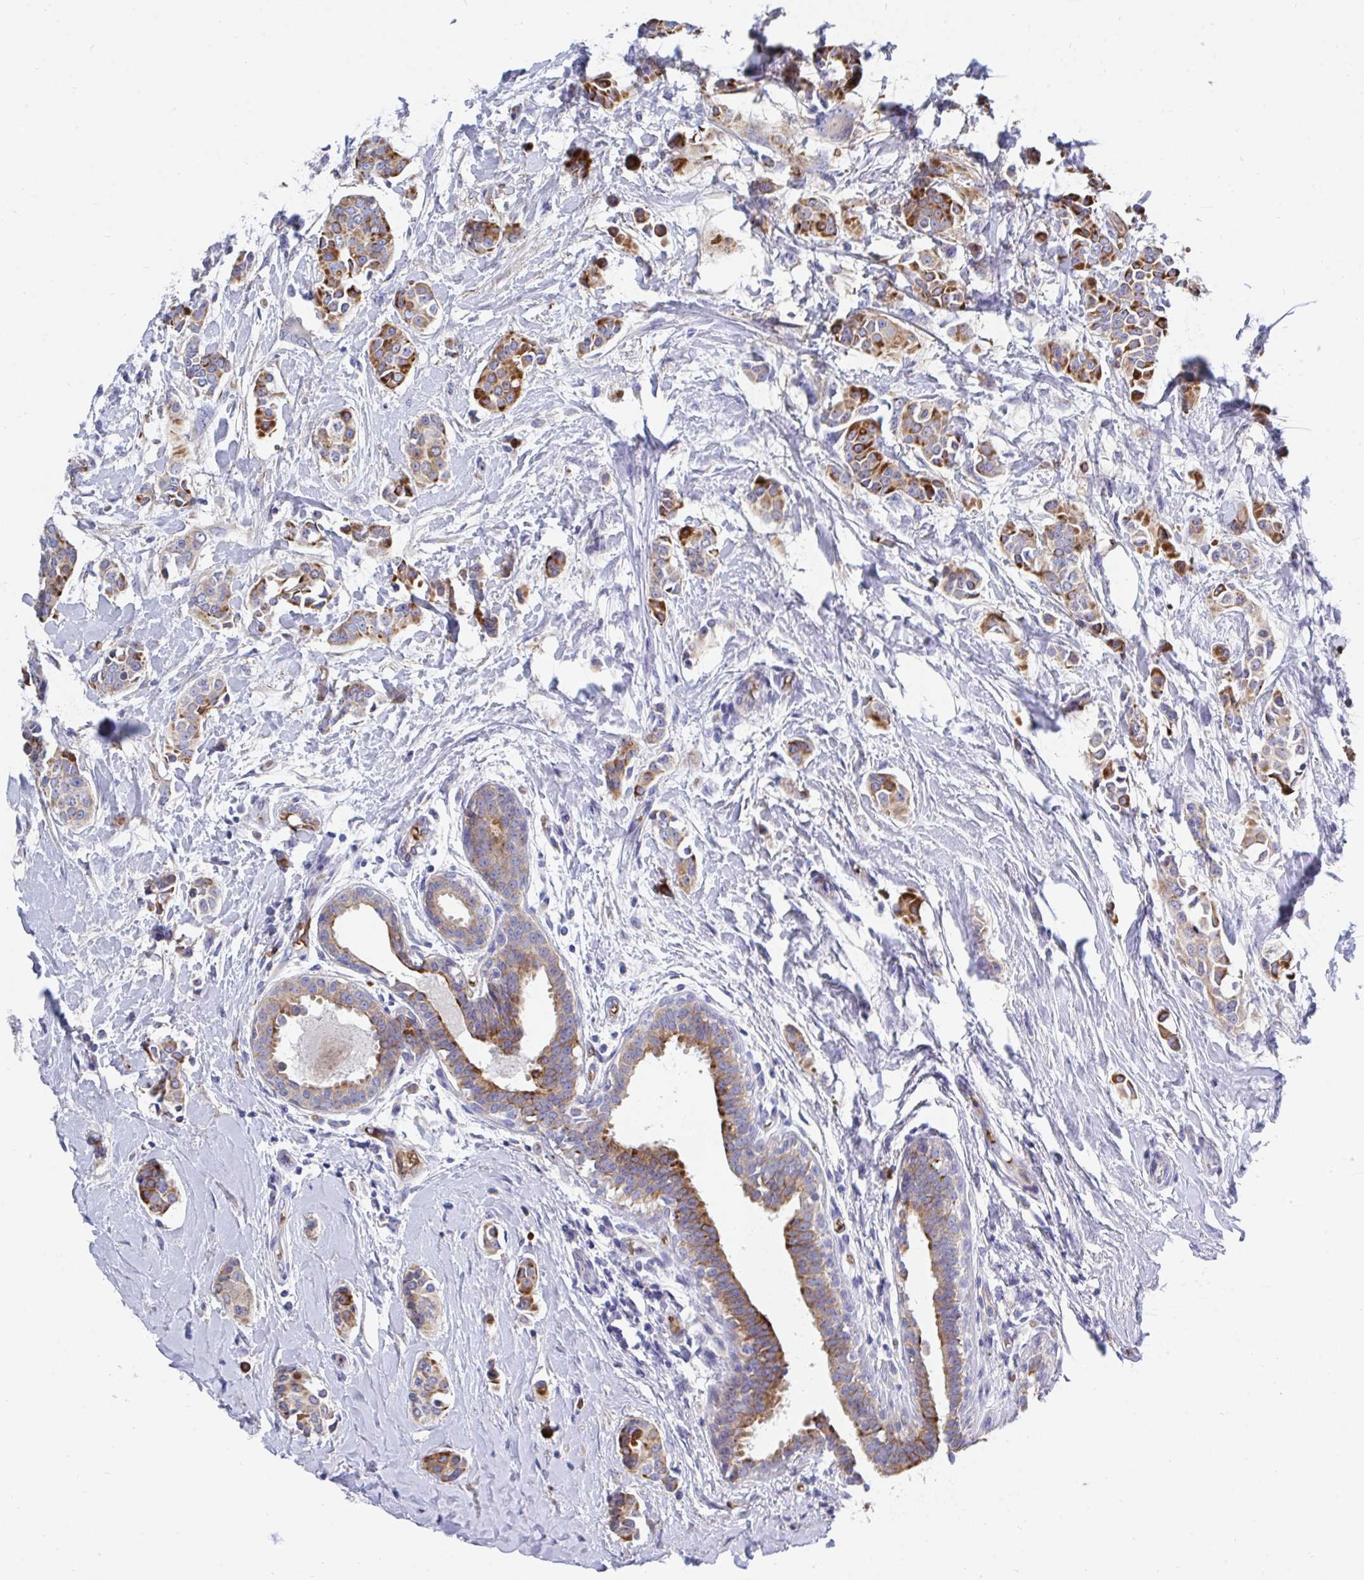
{"staining": {"intensity": "strong", "quantity": ">75%", "location": "cytoplasmic/membranous"}, "tissue": "breast cancer", "cell_type": "Tumor cells", "image_type": "cancer", "snomed": [{"axis": "morphology", "description": "Duct carcinoma"}, {"axis": "topography", "description": "Breast"}], "caption": "Immunohistochemistry photomicrograph of human breast cancer (invasive ductal carcinoma) stained for a protein (brown), which exhibits high levels of strong cytoplasmic/membranous expression in about >75% of tumor cells.", "gene": "MROH2B", "patient": {"sex": "female", "age": 64}}